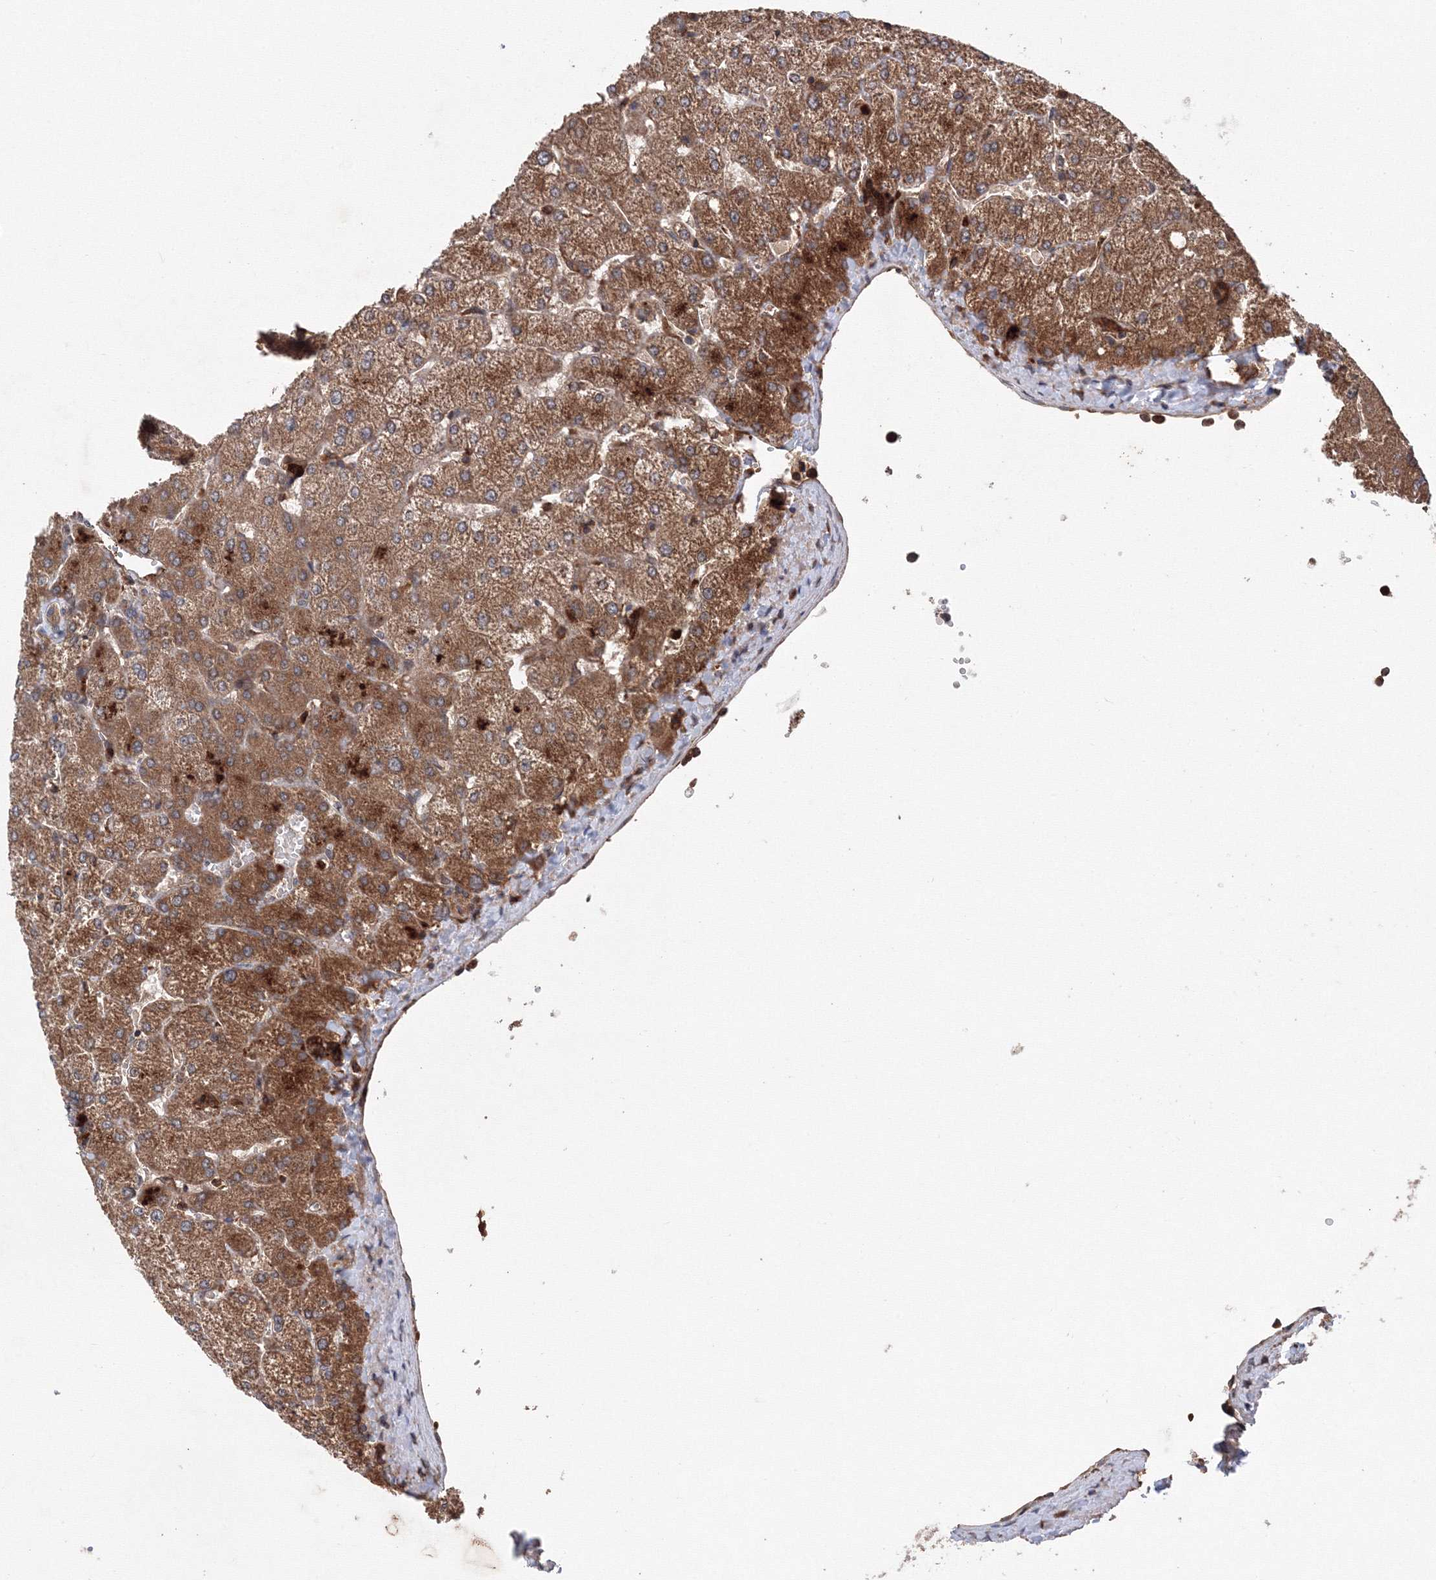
{"staining": {"intensity": "weak", "quantity": ">75%", "location": "cytoplasmic/membranous"}, "tissue": "liver", "cell_type": "Cholangiocytes", "image_type": "normal", "snomed": [{"axis": "morphology", "description": "Normal tissue, NOS"}, {"axis": "topography", "description": "Liver"}], "caption": "DAB (3,3'-diaminobenzidine) immunohistochemical staining of normal liver displays weak cytoplasmic/membranous protein expression in about >75% of cholangiocytes. (IHC, brightfield microscopy, high magnification).", "gene": "ATG3", "patient": {"sex": "female", "age": 54}}